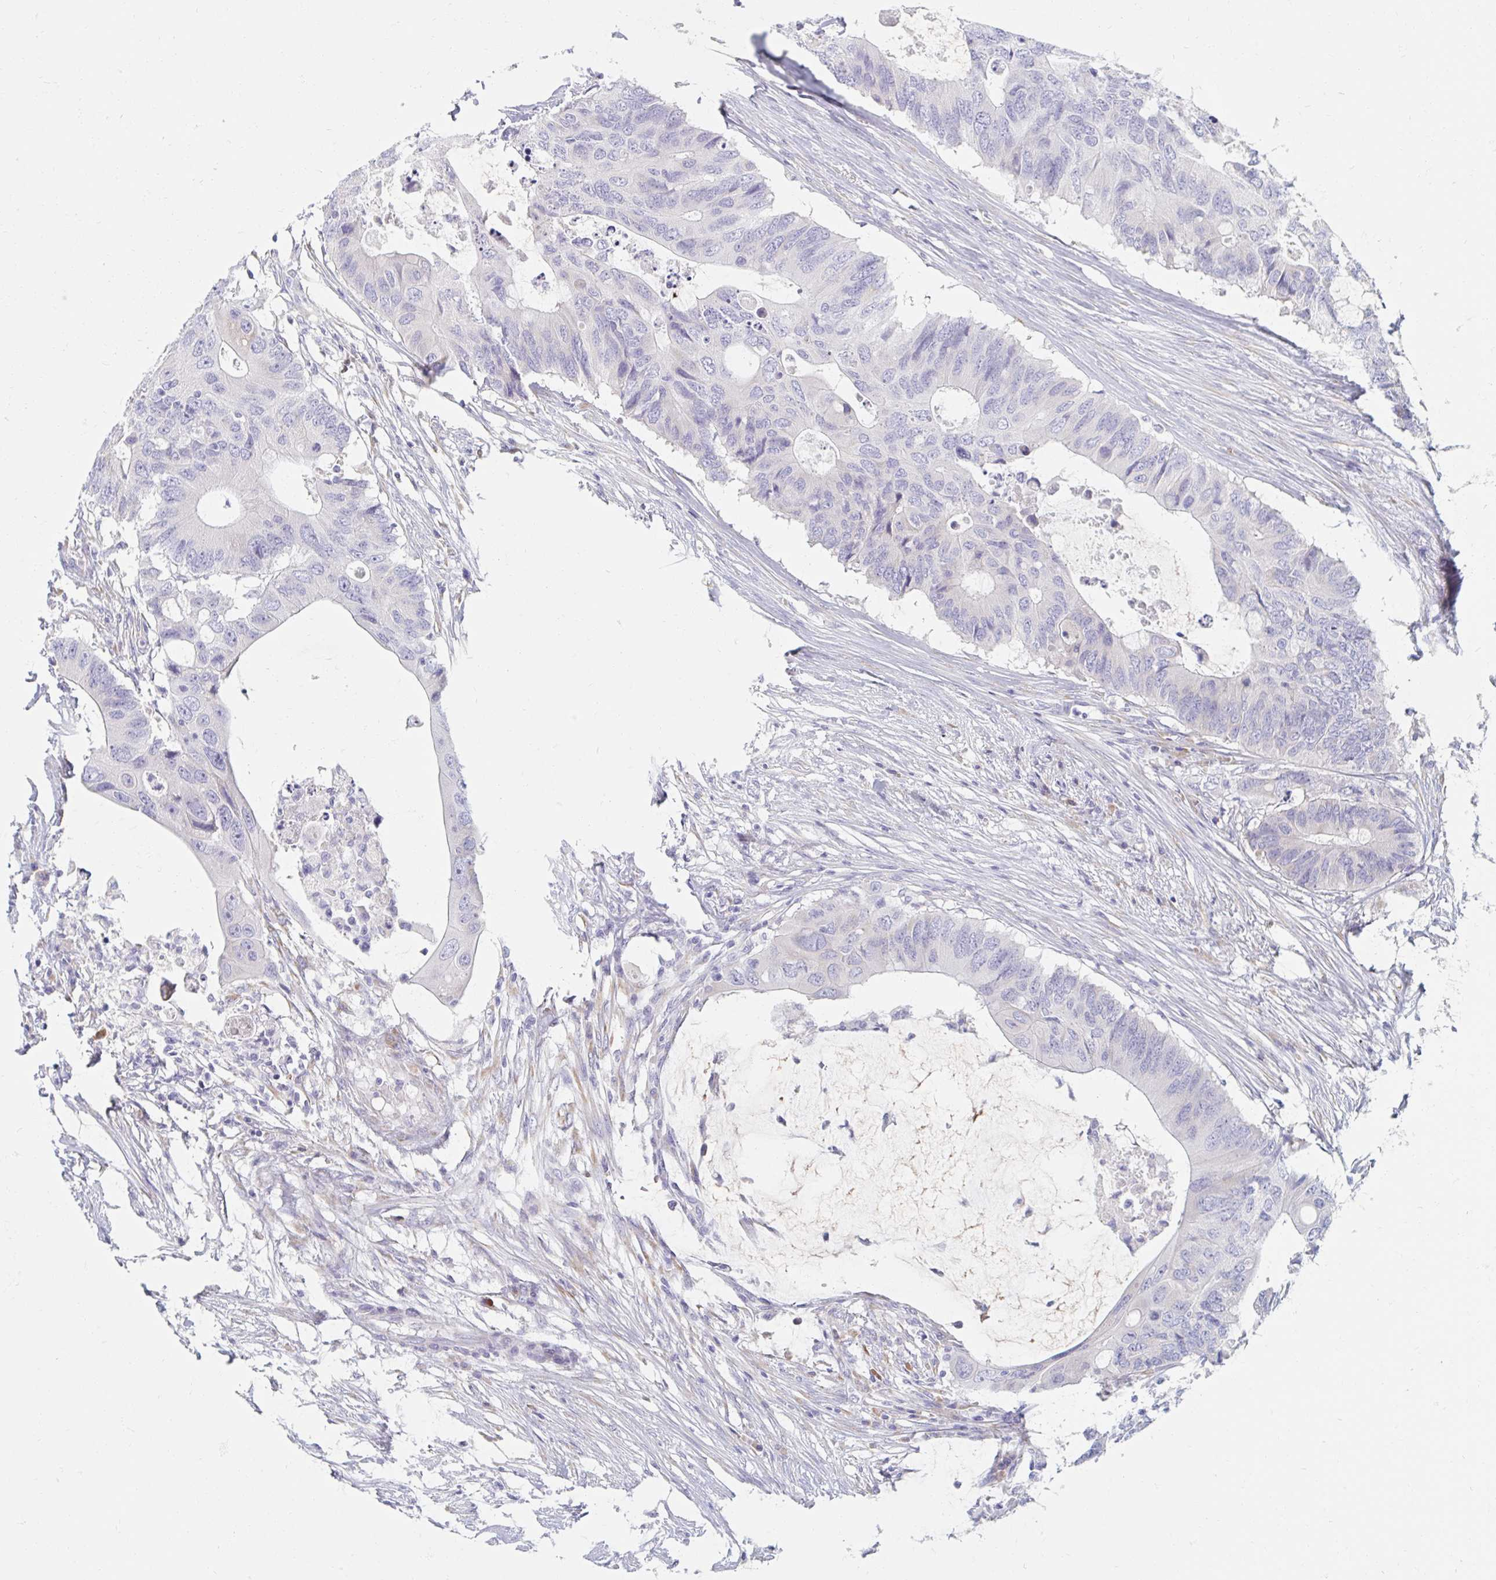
{"staining": {"intensity": "negative", "quantity": "none", "location": "none"}, "tissue": "colorectal cancer", "cell_type": "Tumor cells", "image_type": "cancer", "snomed": [{"axis": "morphology", "description": "Adenocarcinoma, NOS"}, {"axis": "topography", "description": "Colon"}], "caption": "Immunohistochemistry (IHC) micrograph of human colorectal adenocarcinoma stained for a protein (brown), which demonstrates no staining in tumor cells.", "gene": "MYLK2", "patient": {"sex": "male", "age": 71}}